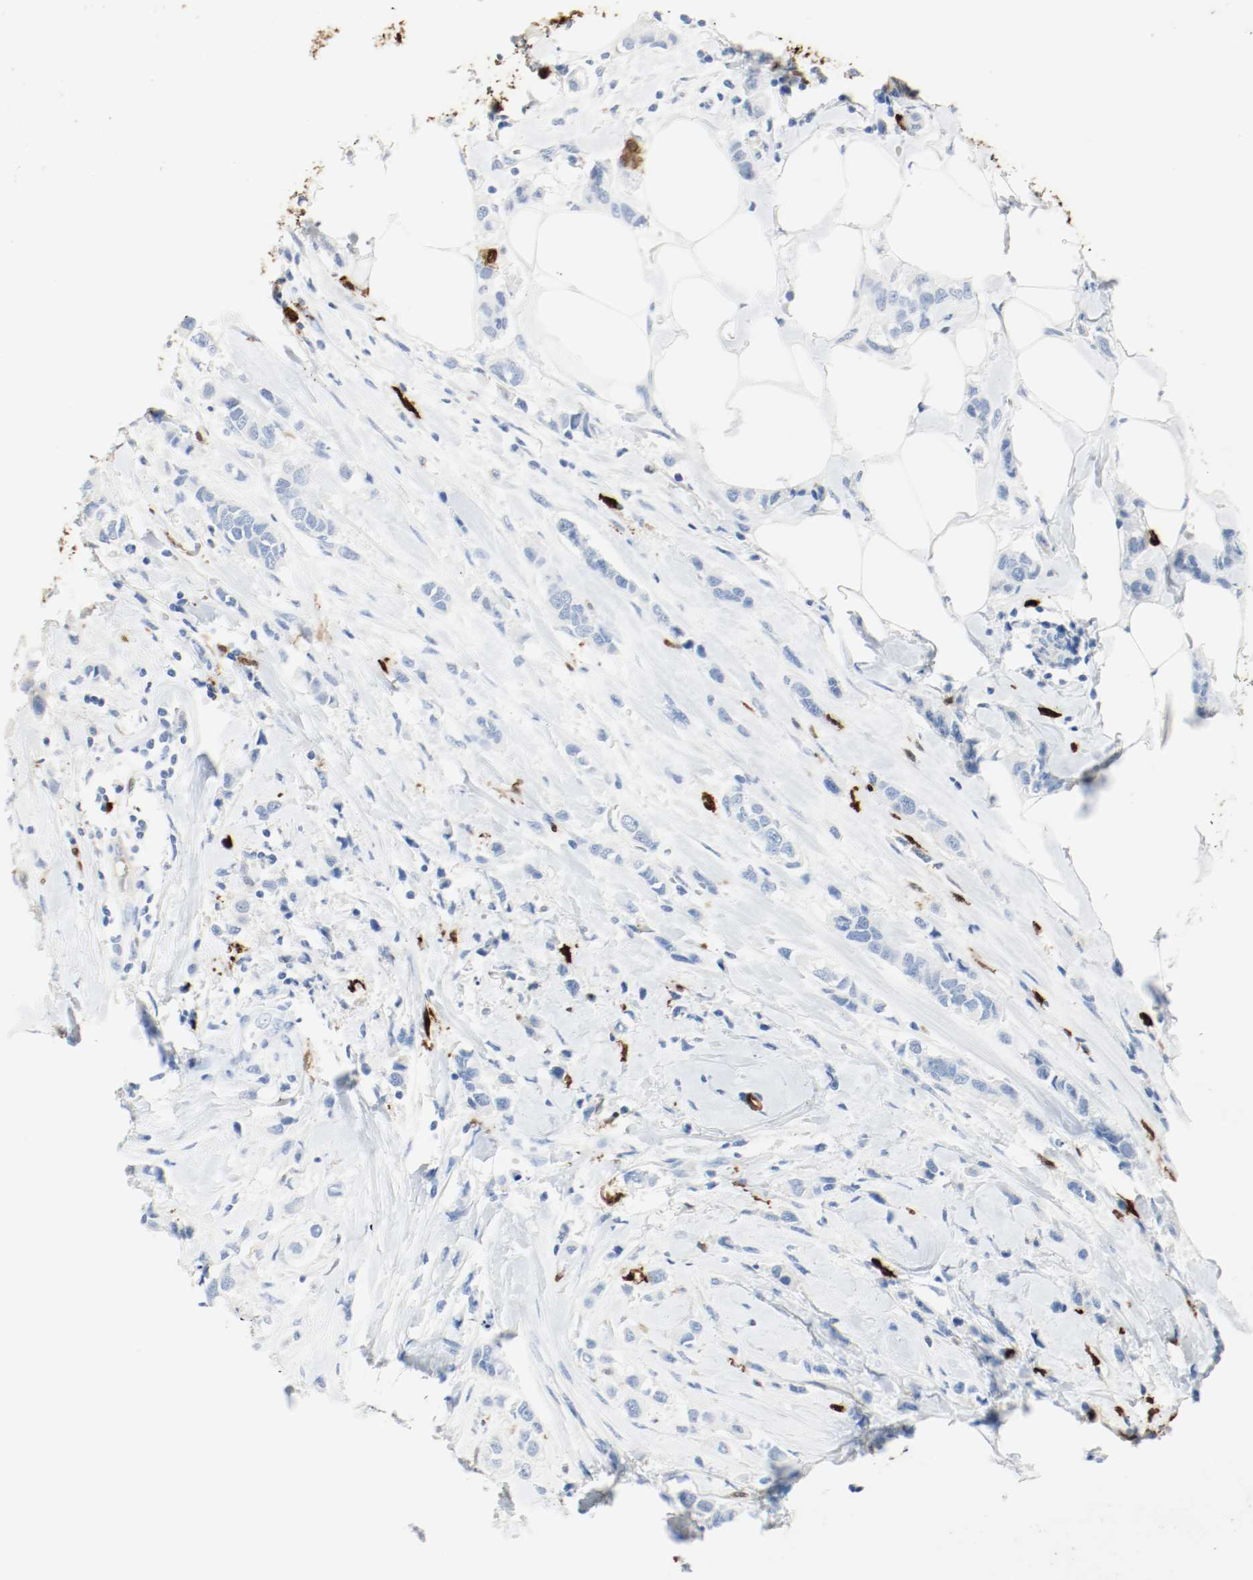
{"staining": {"intensity": "negative", "quantity": "none", "location": "none"}, "tissue": "breast cancer", "cell_type": "Tumor cells", "image_type": "cancer", "snomed": [{"axis": "morphology", "description": "Duct carcinoma"}, {"axis": "topography", "description": "Breast"}], "caption": "Human breast cancer stained for a protein using immunohistochemistry (IHC) demonstrates no expression in tumor cells.", "gene": "S100A9", "patient": {"sex": "female", "age": 50}}